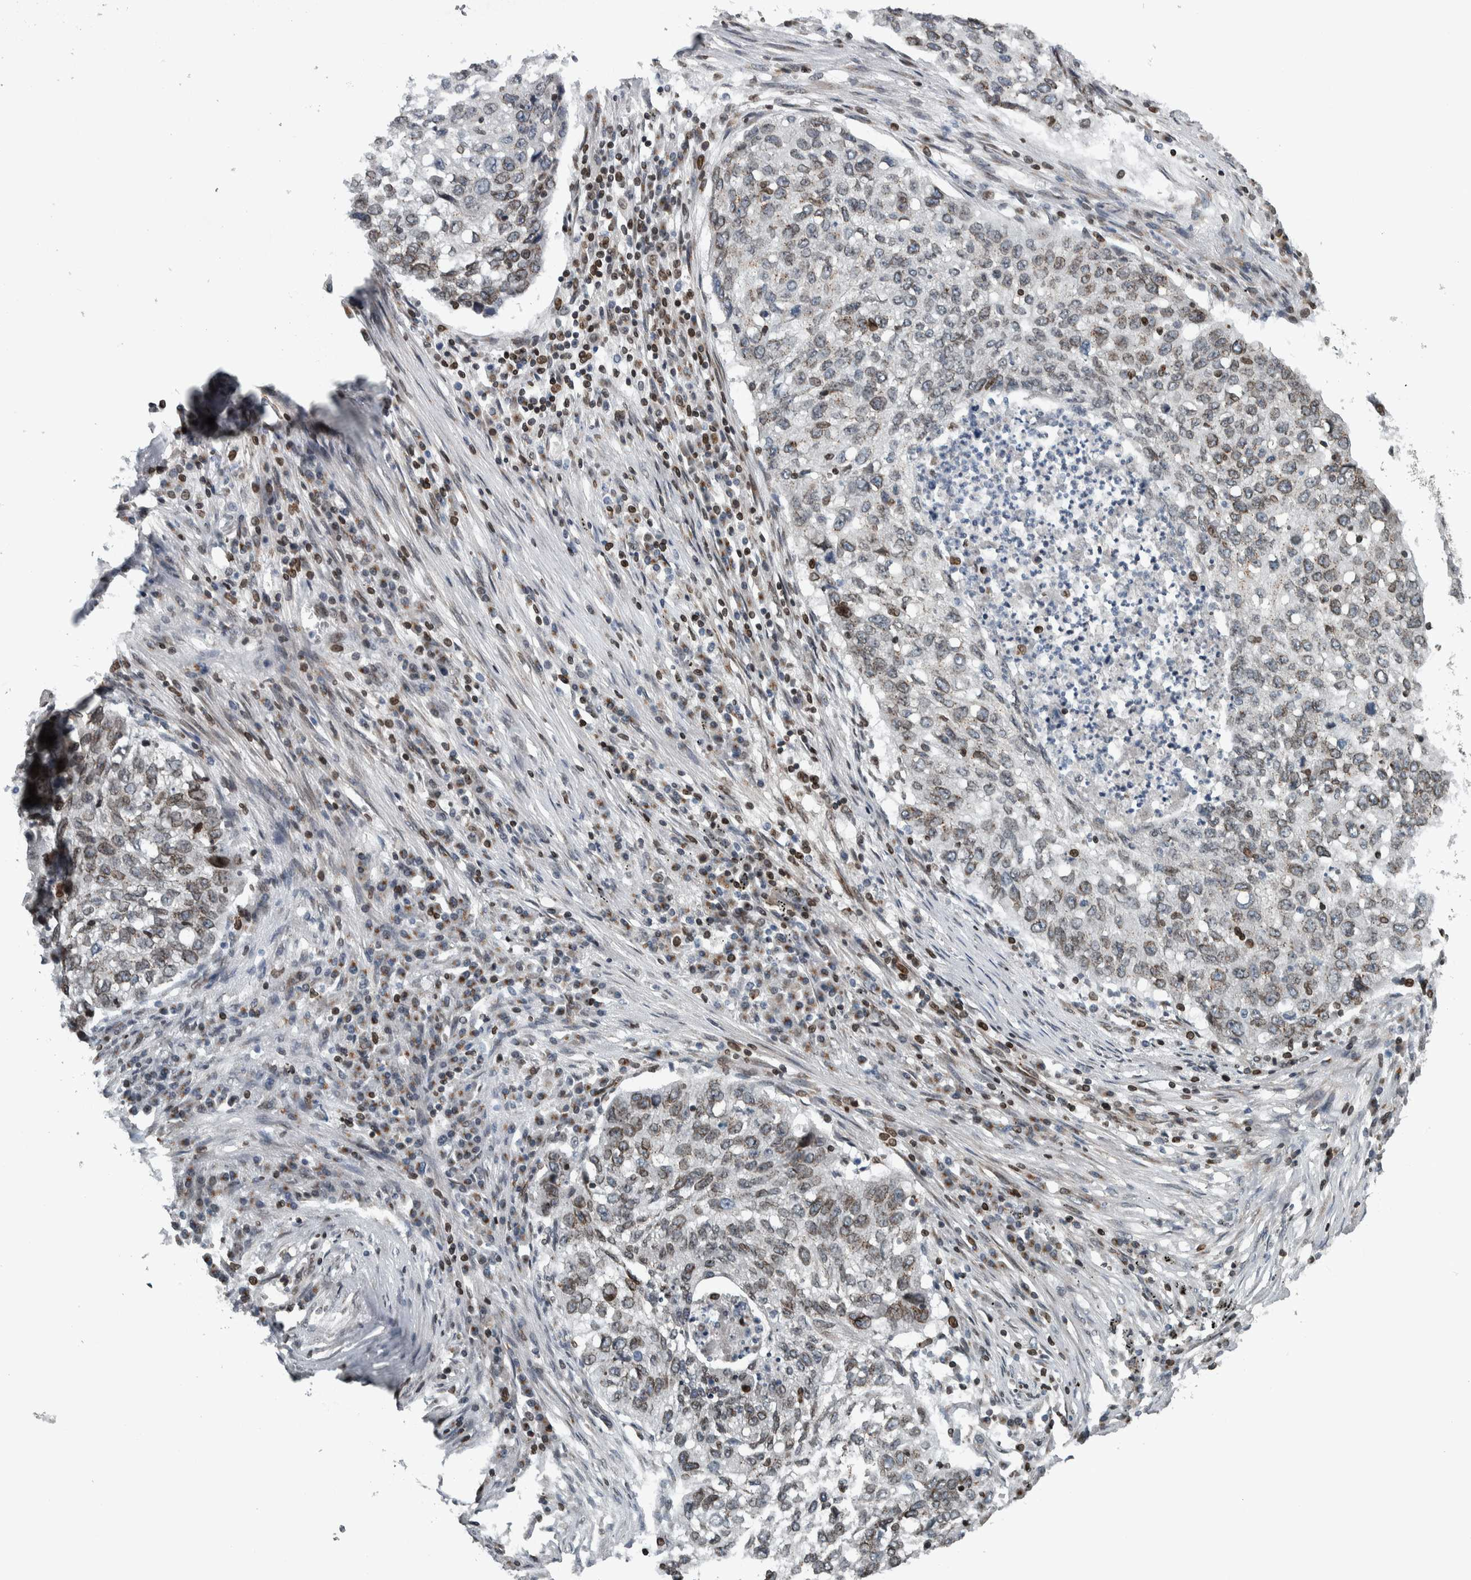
{"staining": {"intensity": "moderate", "quantity": "<25%", "location": "cytoplasmic/membranous,nuclear"}, "tissue": "lung cancer", "cell_type": "Tumor cells", "image_type": "cancer", "snomed": [{"axis": "morphology", "description": "Squamous cell carcinoma, NOS"}, {"axis": "topography", "description": "Lung"}], "caption": "High-power microscopy captured an immunohistochemistry (IHC) image of lung cancer (squamous cell carcinoma), revealing moderate cytoplasmic/membranous and nuclear staining in about <25% of tumor cells. The staining is performed using DAB (3,3'-diaminobenzidine) brown chromogen to label protein expression. The nuclei are counter-stained blue using hematoxylin.", "gene": "FAM135B", "patient": {"sex": "female", "age": 63}}